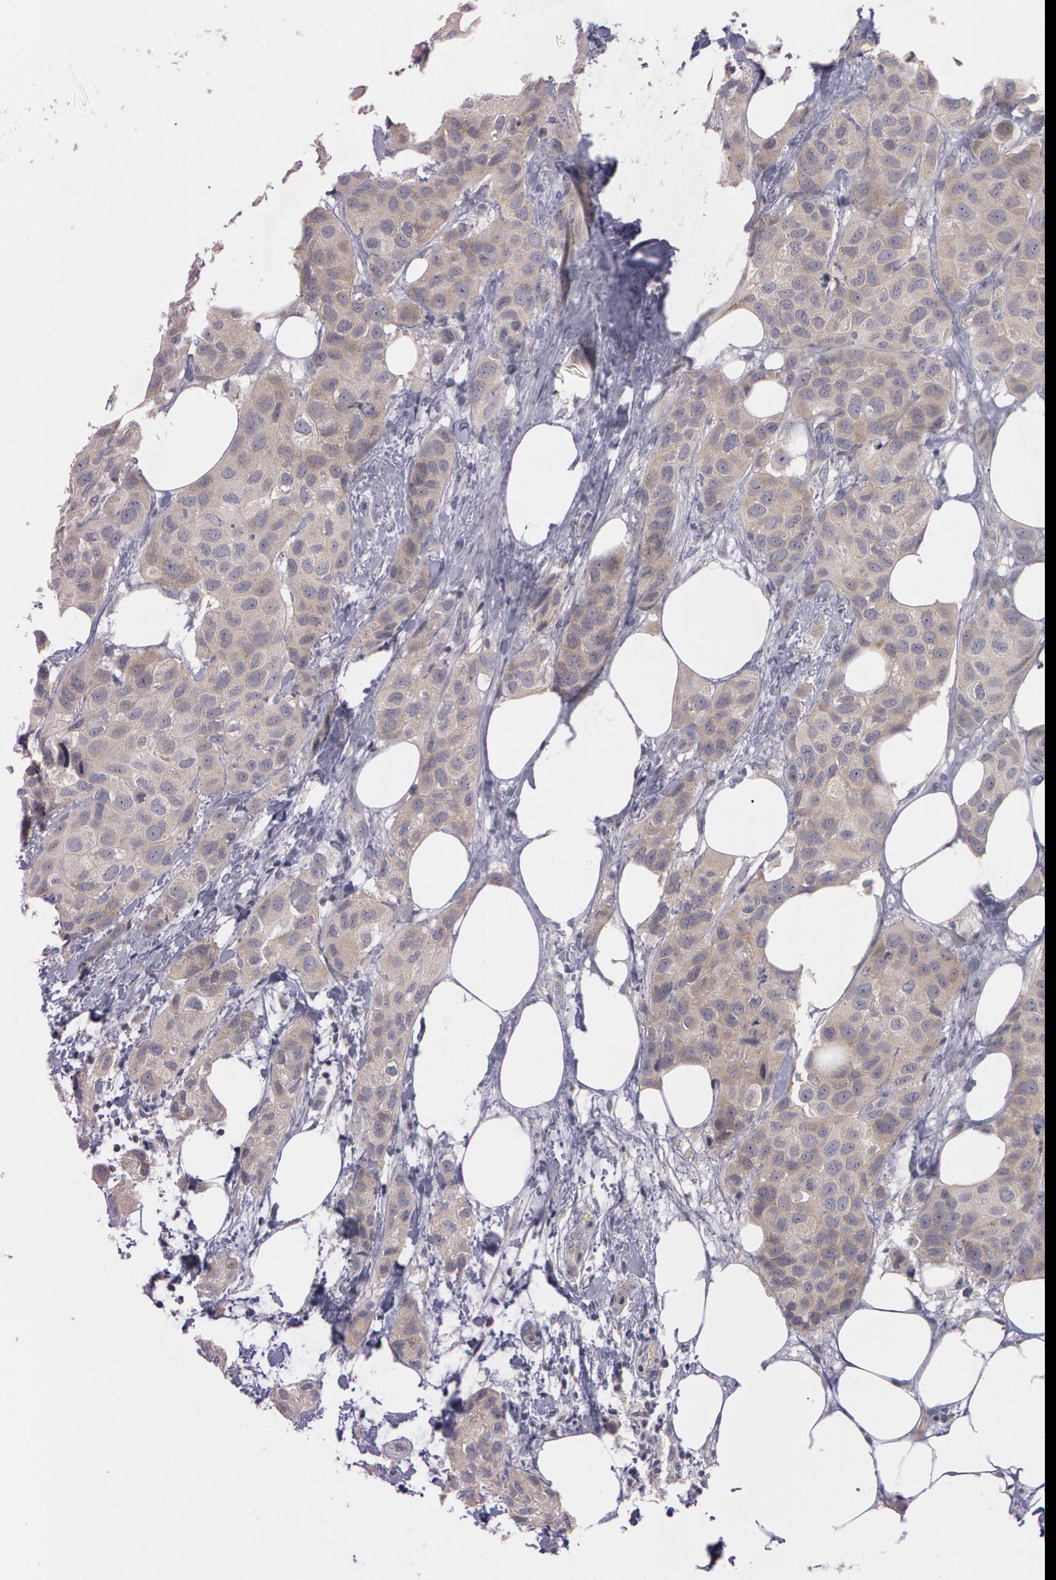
{"staining": {"intensity": "weak", "quantity": ">75%", "location": "cytoplasmic/membranous"}, "tissue": "breast cancer", "cell_type": "Tumor cells", "image_type": "cancer", "snomed": [{"axis": "morphology", "description": "Duct carcinoma"}, {"axis": "topography", "description": "Breast"}], "caption": "An immunohistochemistry (IHC) histopathology image of tumor tissue is shown. Protein staining in brown labels weak cytoplasmic/membranous positivity in breast cancer (invasive ductal carcinoma) within tumor cells.", "gene": "MXRA5", "patient": {"sex": "female", "age": 68}}